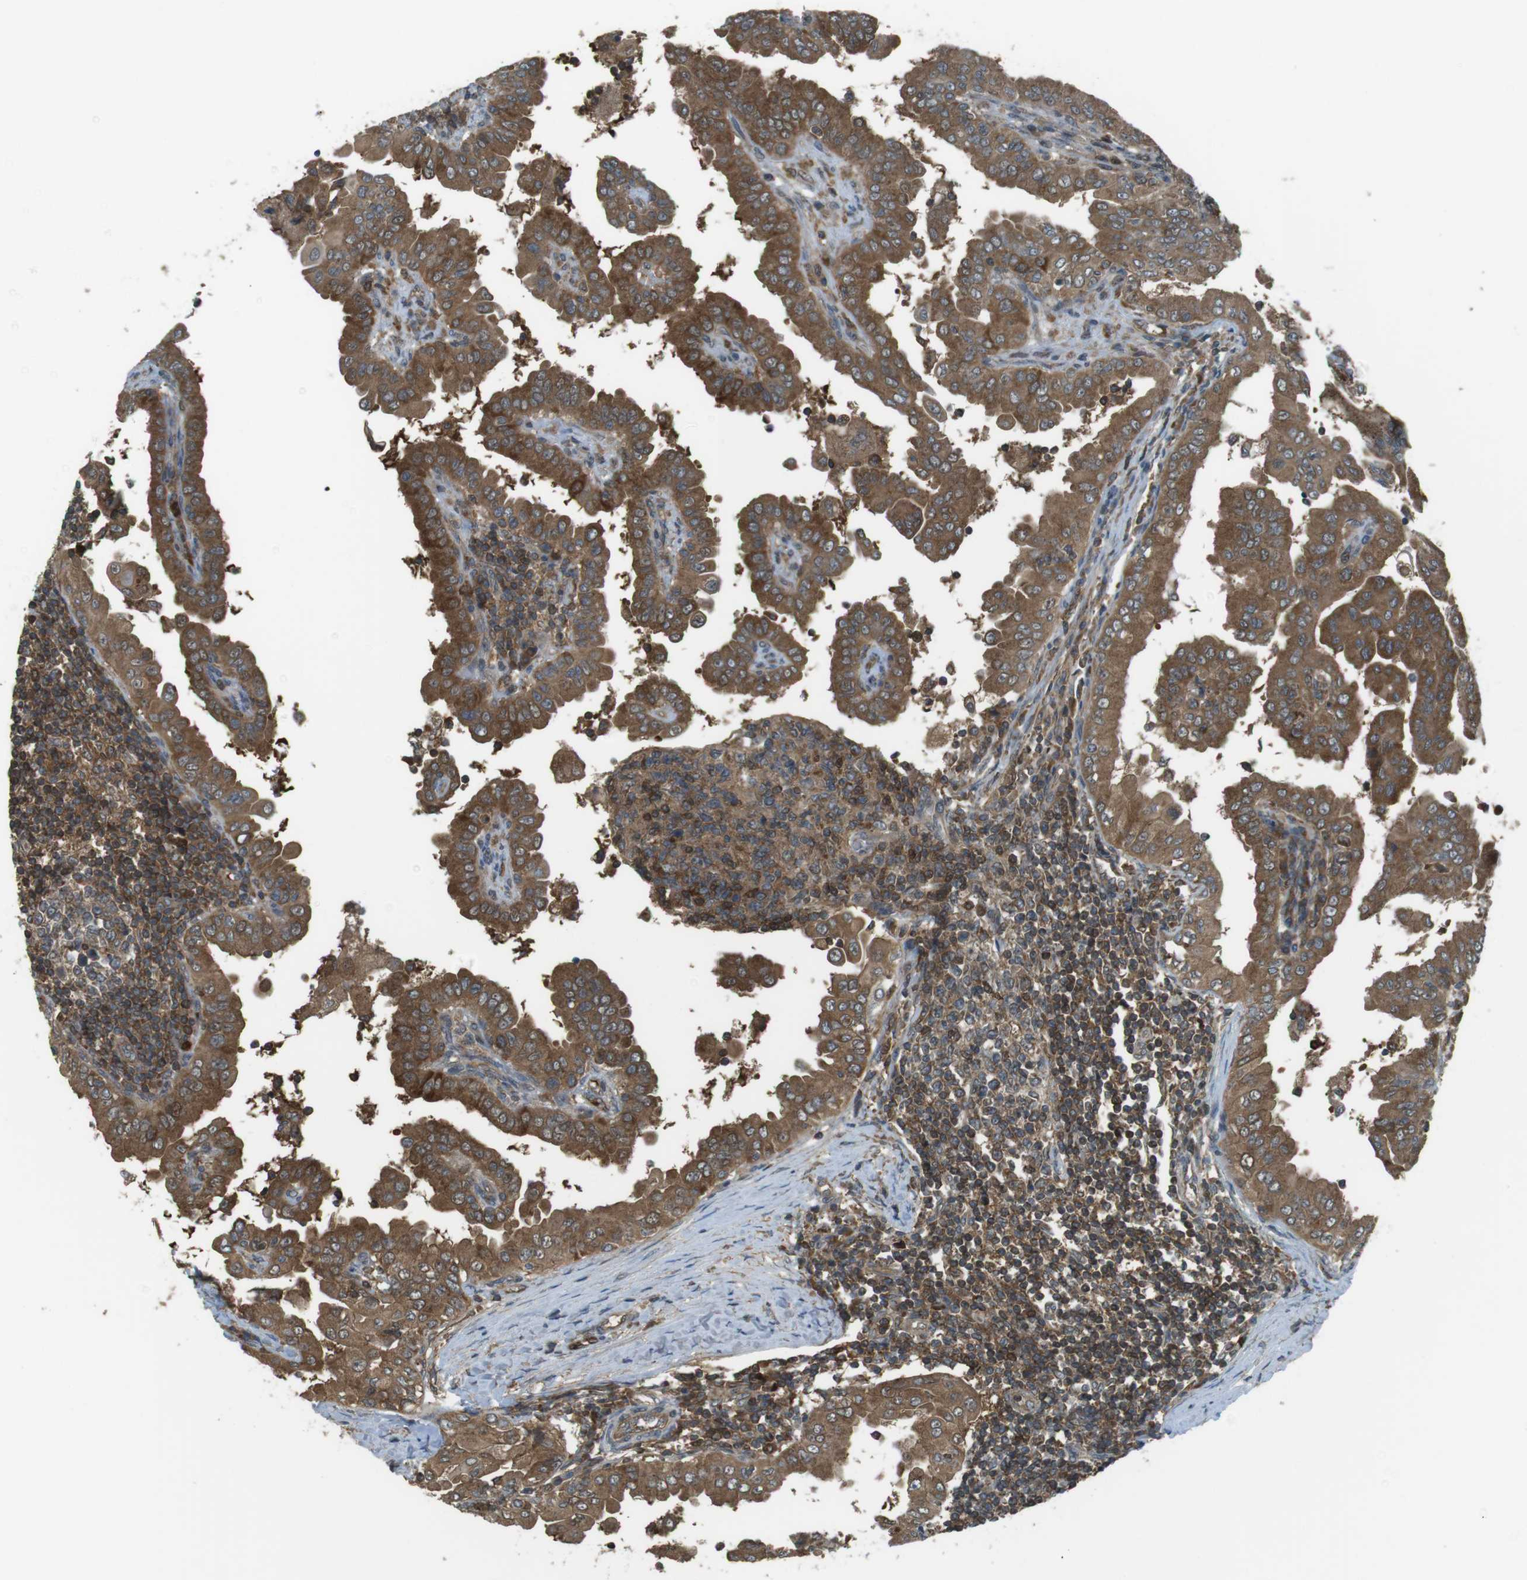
{"staining": {"intensity": "moderate", "quantity": ">75%", "location": "cytoplasmic/membranous"}, "tissue": "thyroid cancer", "cell_type": "Tumor cells", "image_type": "cancer", "snomed": [{"axis": "morphology", "description": "Papillary adenocarcinoma, NOS"}, {"axis": "topography", "description": "Thyroid gland"}], "caption": "There is medium levels of moderate cytoplasmic/membranous expression in tumor cells of thyroid cancer, as demonstrated by immunohistochemical staining (brown color).", "gene": "LRRC3B", "patient": {"sex": "male", "age": 33}}